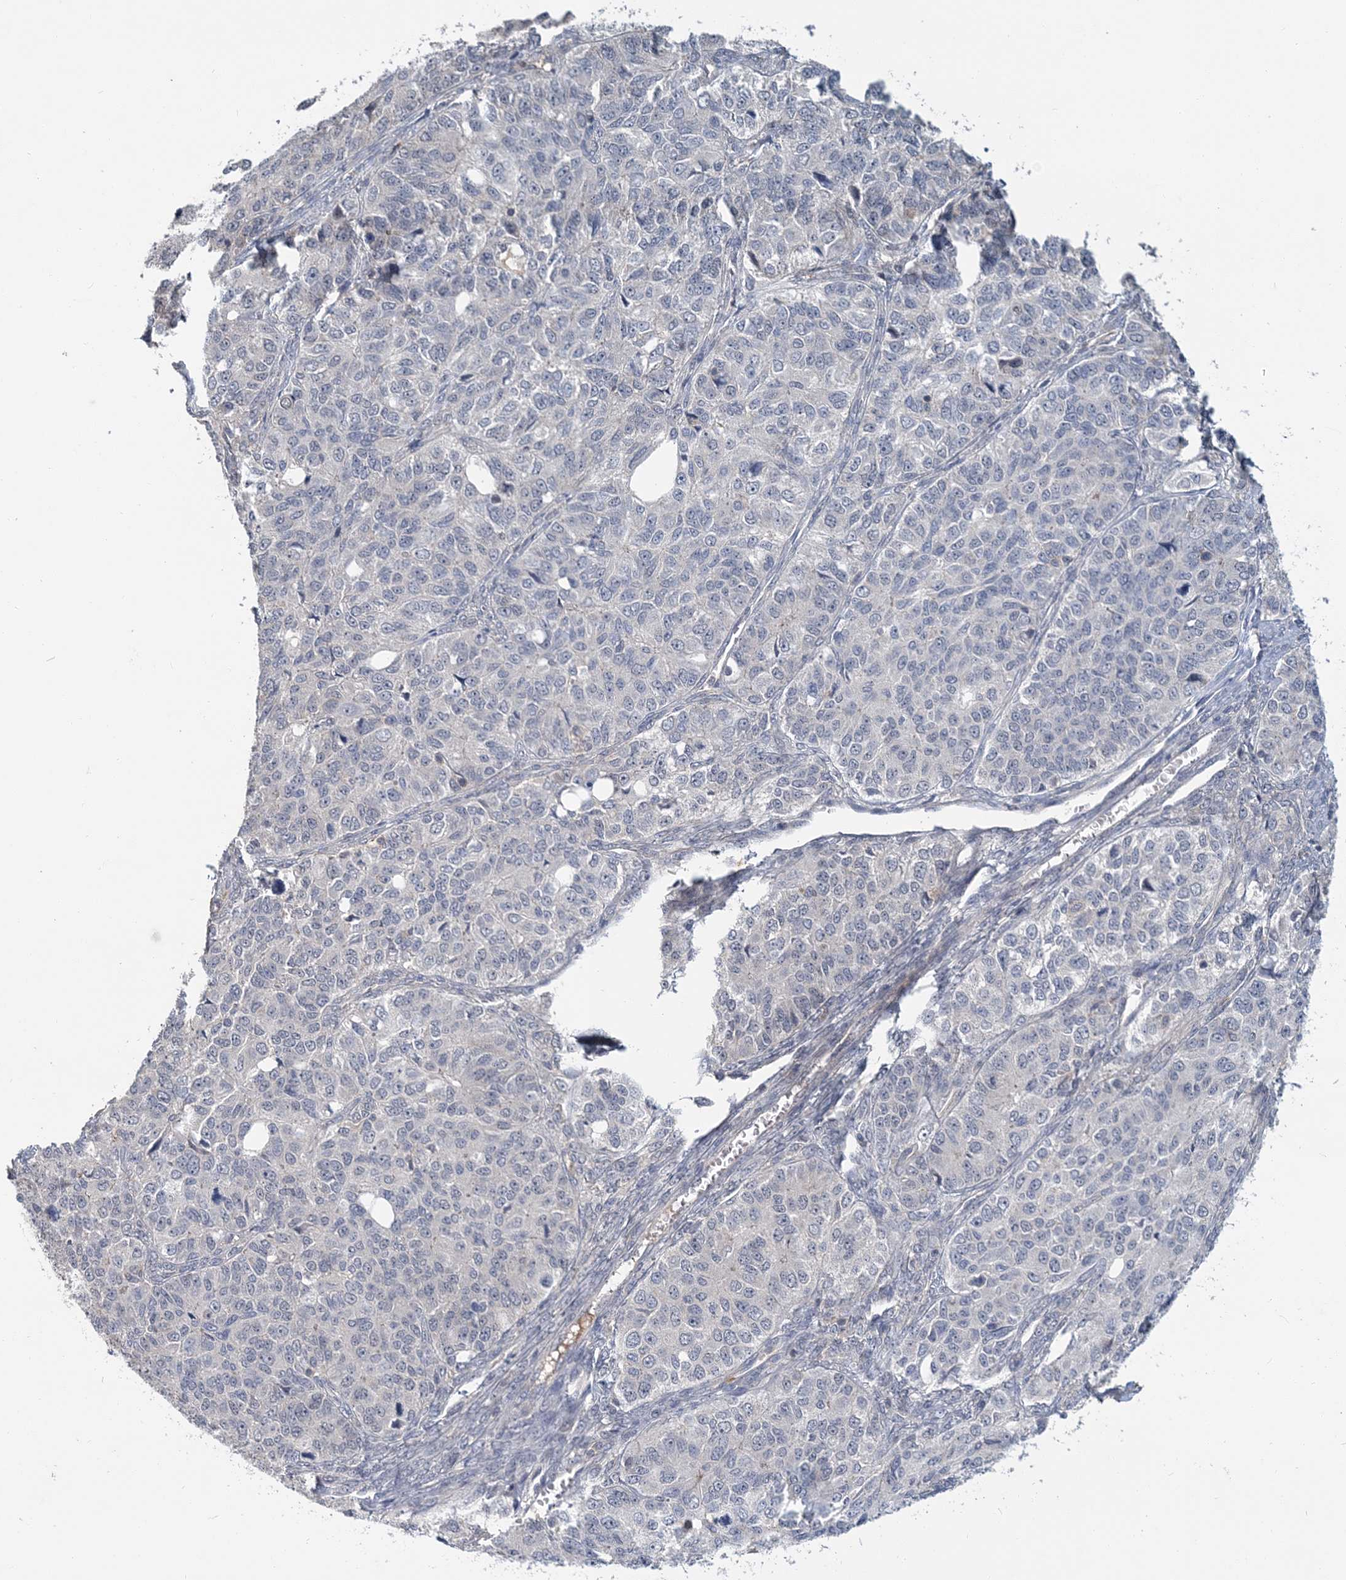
{"staining": {"intensity": "negative", "quantity": "none", "location": "none"}, "tissue": "ovarian cancer", "cell_type": "Tumor cells", "image_type": "cancer", "snomed": [{"axis": "morphology", "description": "Carcinoma, endometroid"}, {"axis": "topography", "description": "Ovary"}], "caption": "DAB immunohistochemical staining of human ovarian cancer reveals no significant positivity in tumor cells.", "gene": "RNF25", "patient": {"sex": "female", "age": 51}}